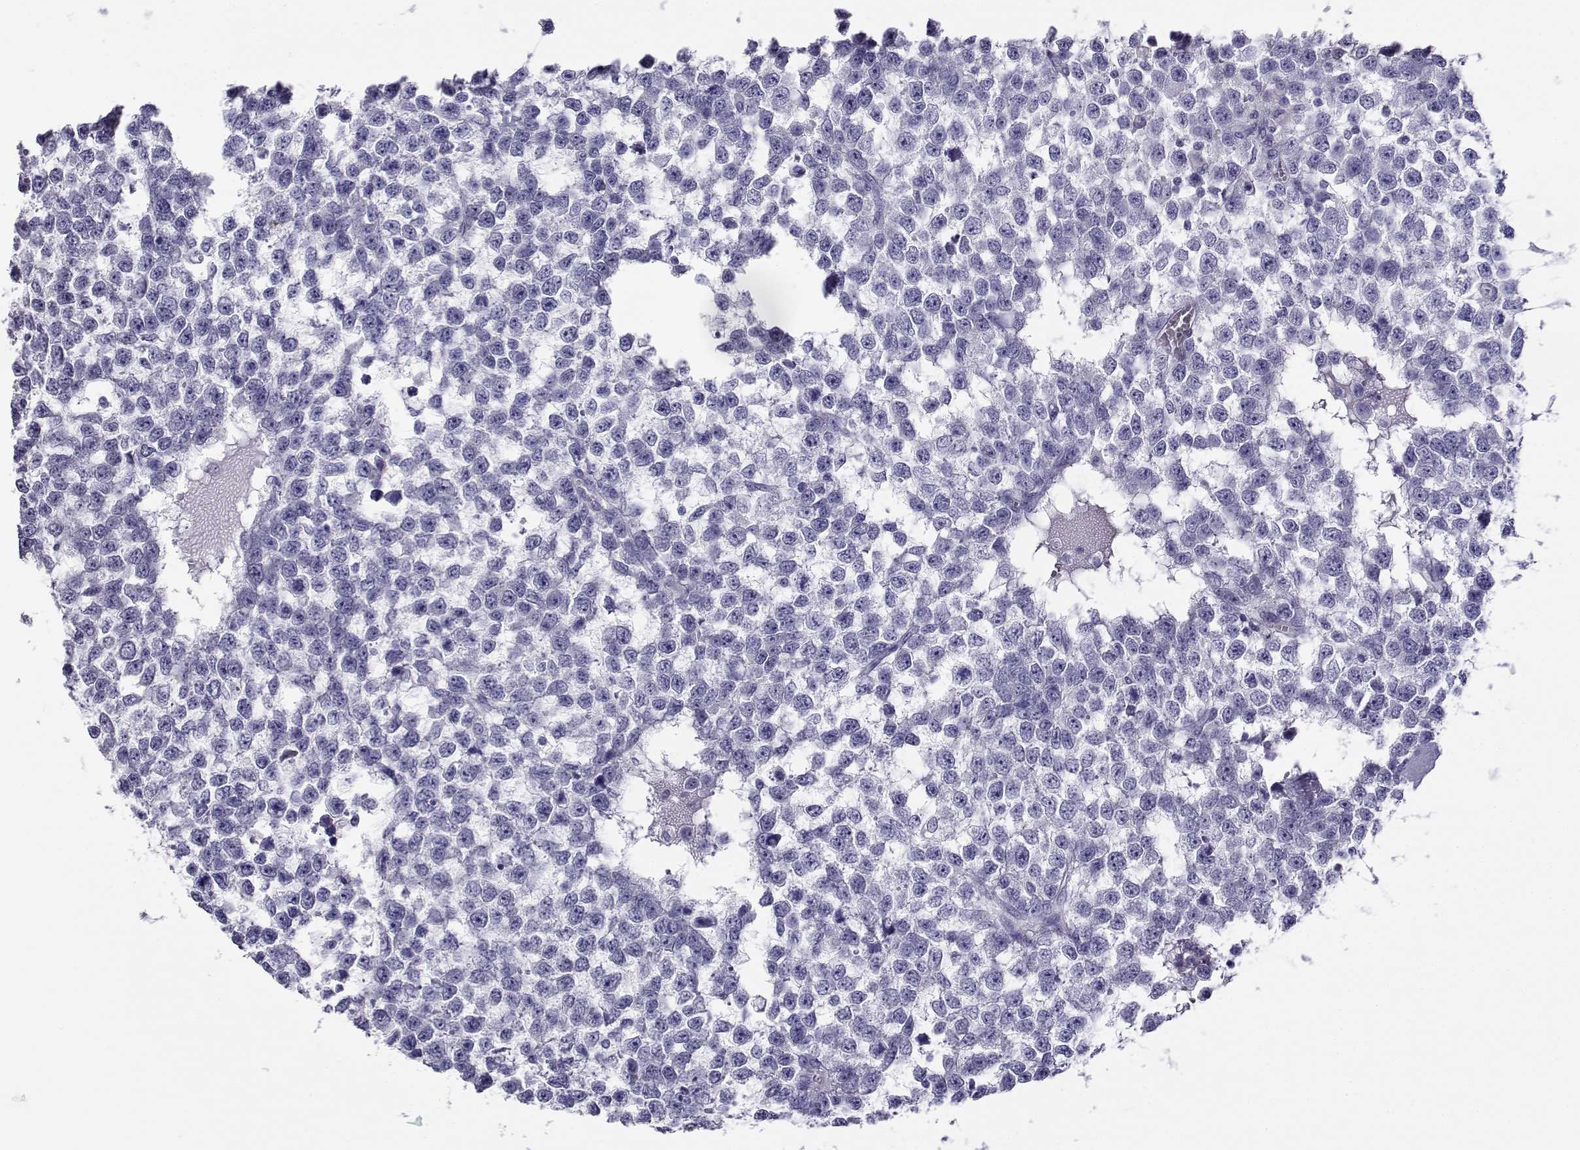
{"staining": {"intensity": "negative", "quantity": "none", "location": "none"}, "tissue": "testis cancer", "cell_type": "Tumor cells", "image_type": "cancer", "snomed": [{"axis": "morphology", "description": "Normal tissue, NOS"}, {"axis": "morphology", "description": "Seminoma, NOS"}, {"axis": "topography", "description": "Testis"}, {"axis": "topography", "description": "Epididymis"}], "caption": "Immunohistochemical staining of testis cancer demonstrates no significant positivity in tumor cells. (IHC, brightfield microscopy, high magnification).", "gene": "CABS1", "patient": {"sex": "male", "age": 34}}